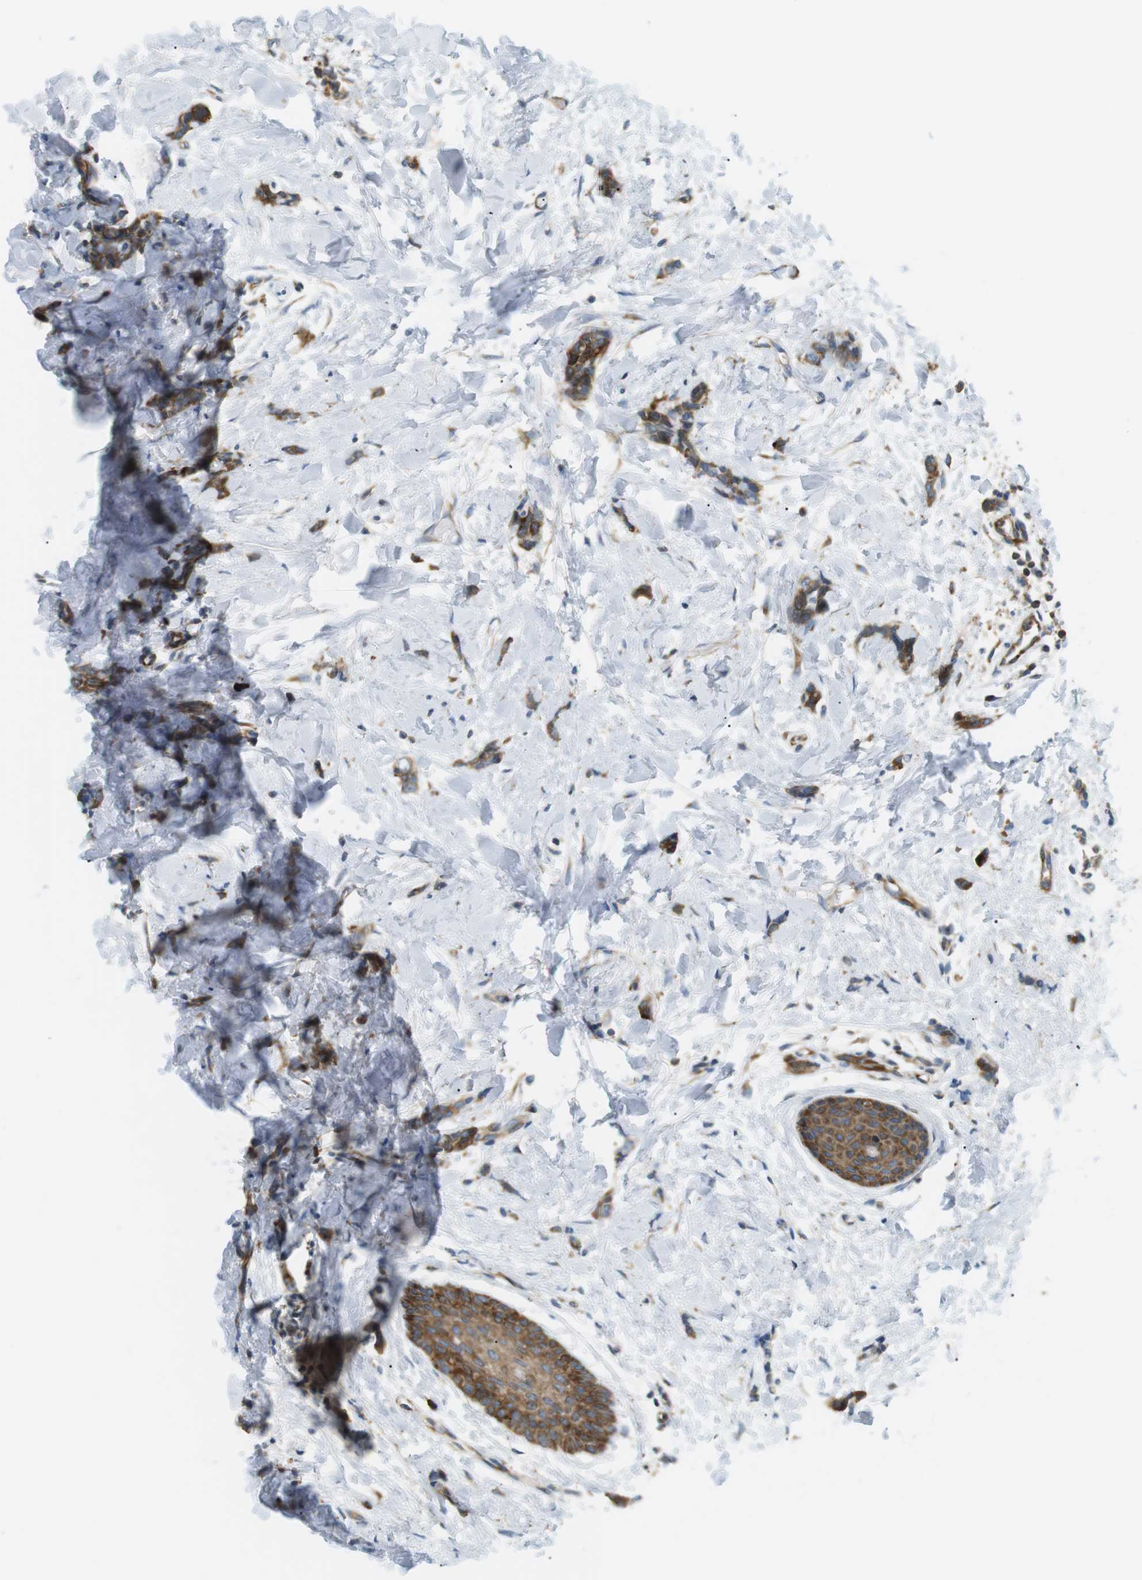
{"staining": {"intensity": "strong", "quantity": ">75%", "location": "cytoplasmic/membranous"}, "tissue": "breast cancer", "cell_type": "Tumor cells", "image_type": "cancer", "snomed": [{"axis": "morphology", "description": "Lobular carcinoma"}, {"axis": "topography", "description": "Skin"}, {"axis": "topography", "description": "Breast"}], "caption": "DAB (3,3'-diaminobenzidine) immunohistochemical staining of breast cancer (lobular carcinoma) displays strong cytoplasmic/membranous protein staining in approximately >75% of tumor cells.", "gene": "TMEM200A", "patient": {"sex": "female", "age": 46}}